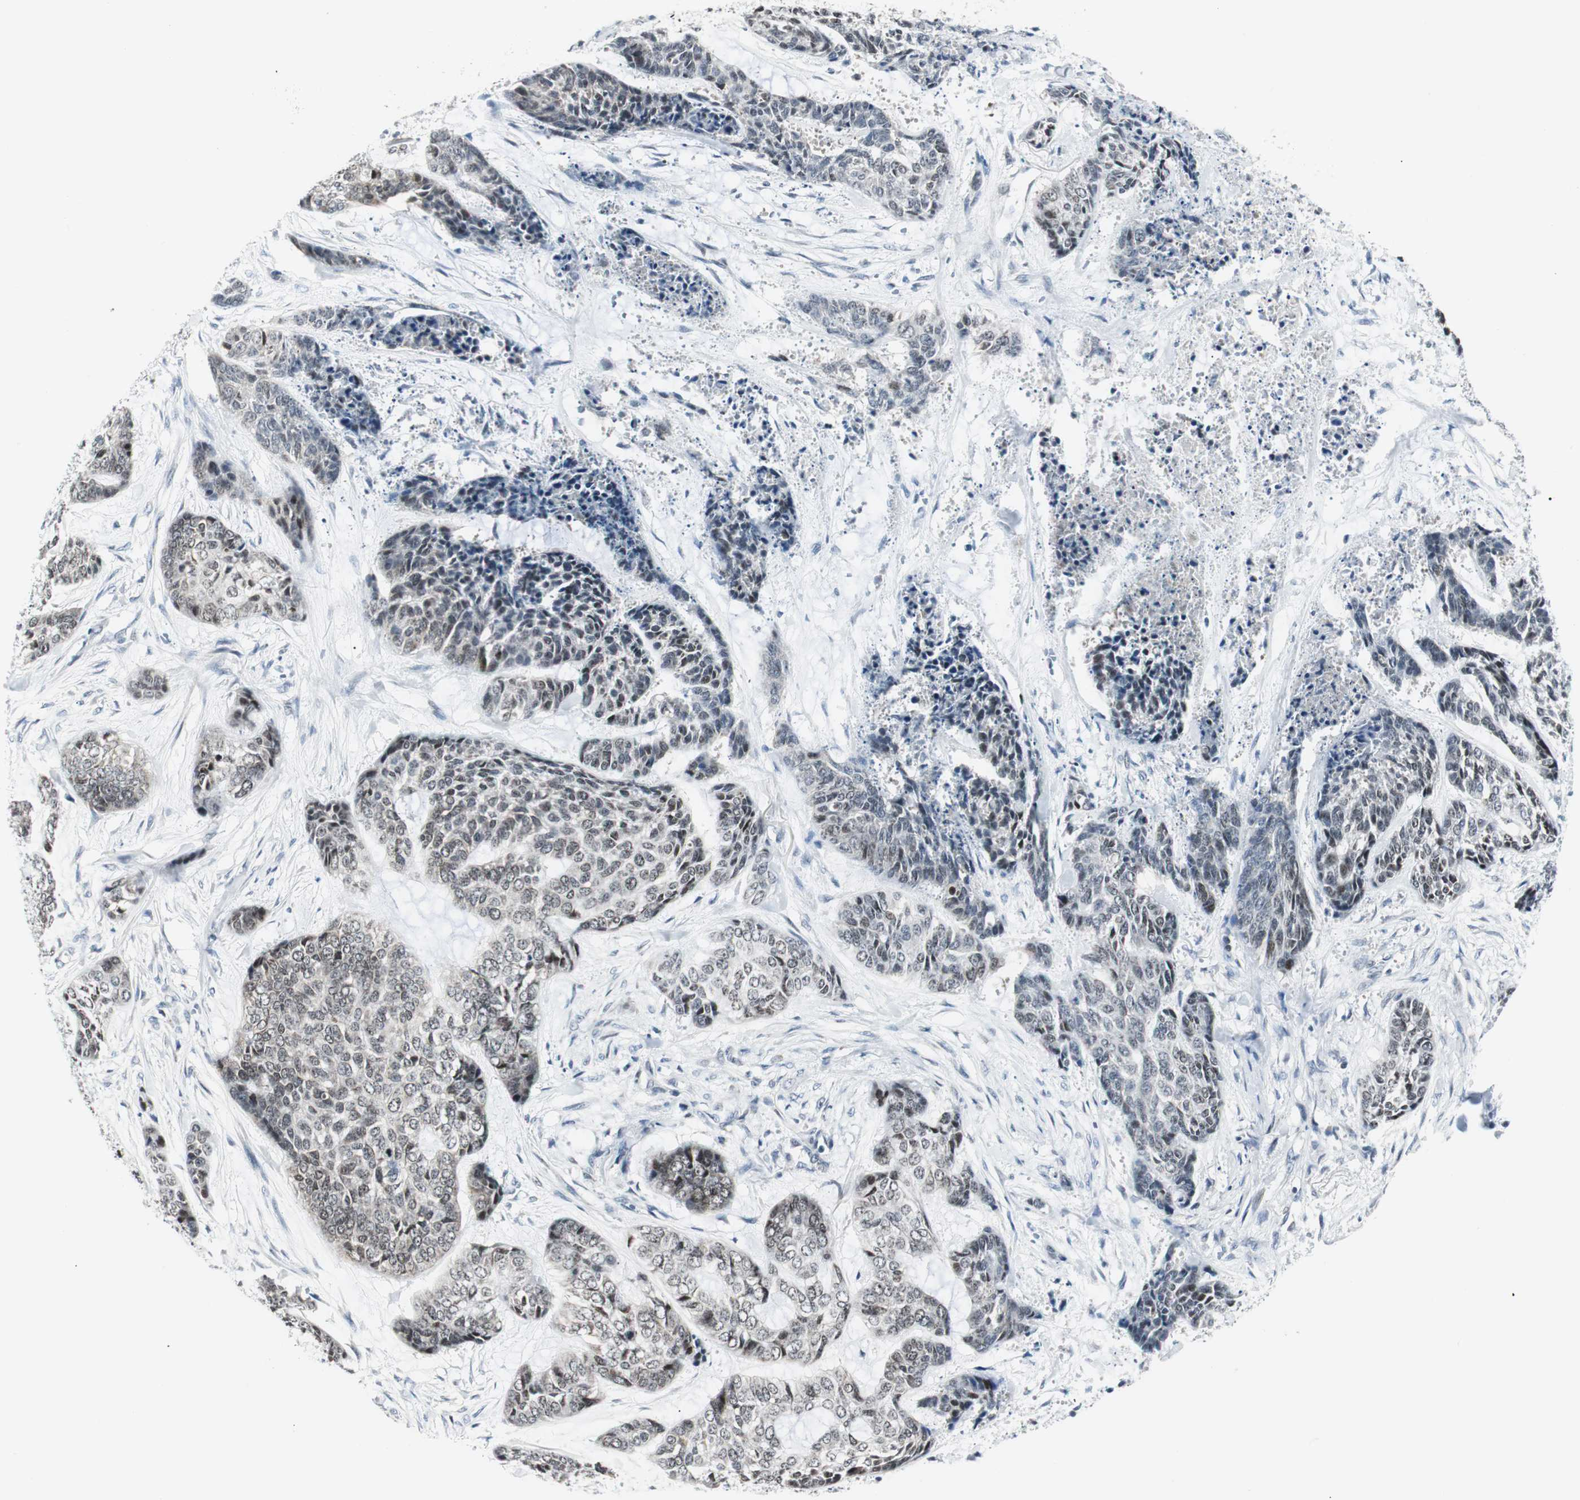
{"staining": {"intensity": "weak", "quantity": ">75%", "location": "nuclear"}, "tissue": "skin cancer", "cell_type": "Tumor cells", "image_type": "cancer", "snomed": [{"axis": "morphology", "description": "Basal cell carcinoma"}, {"axis": "topography", "description": "Skin"}], "caption": "About >75% of tumor cells in human skin basal cell carcinoma reveal weak nuclear protein staining as visualized by brown immunohistochemical staining.", "gene": "MTA1", "patient": {"sex": "female", "age": 64}}